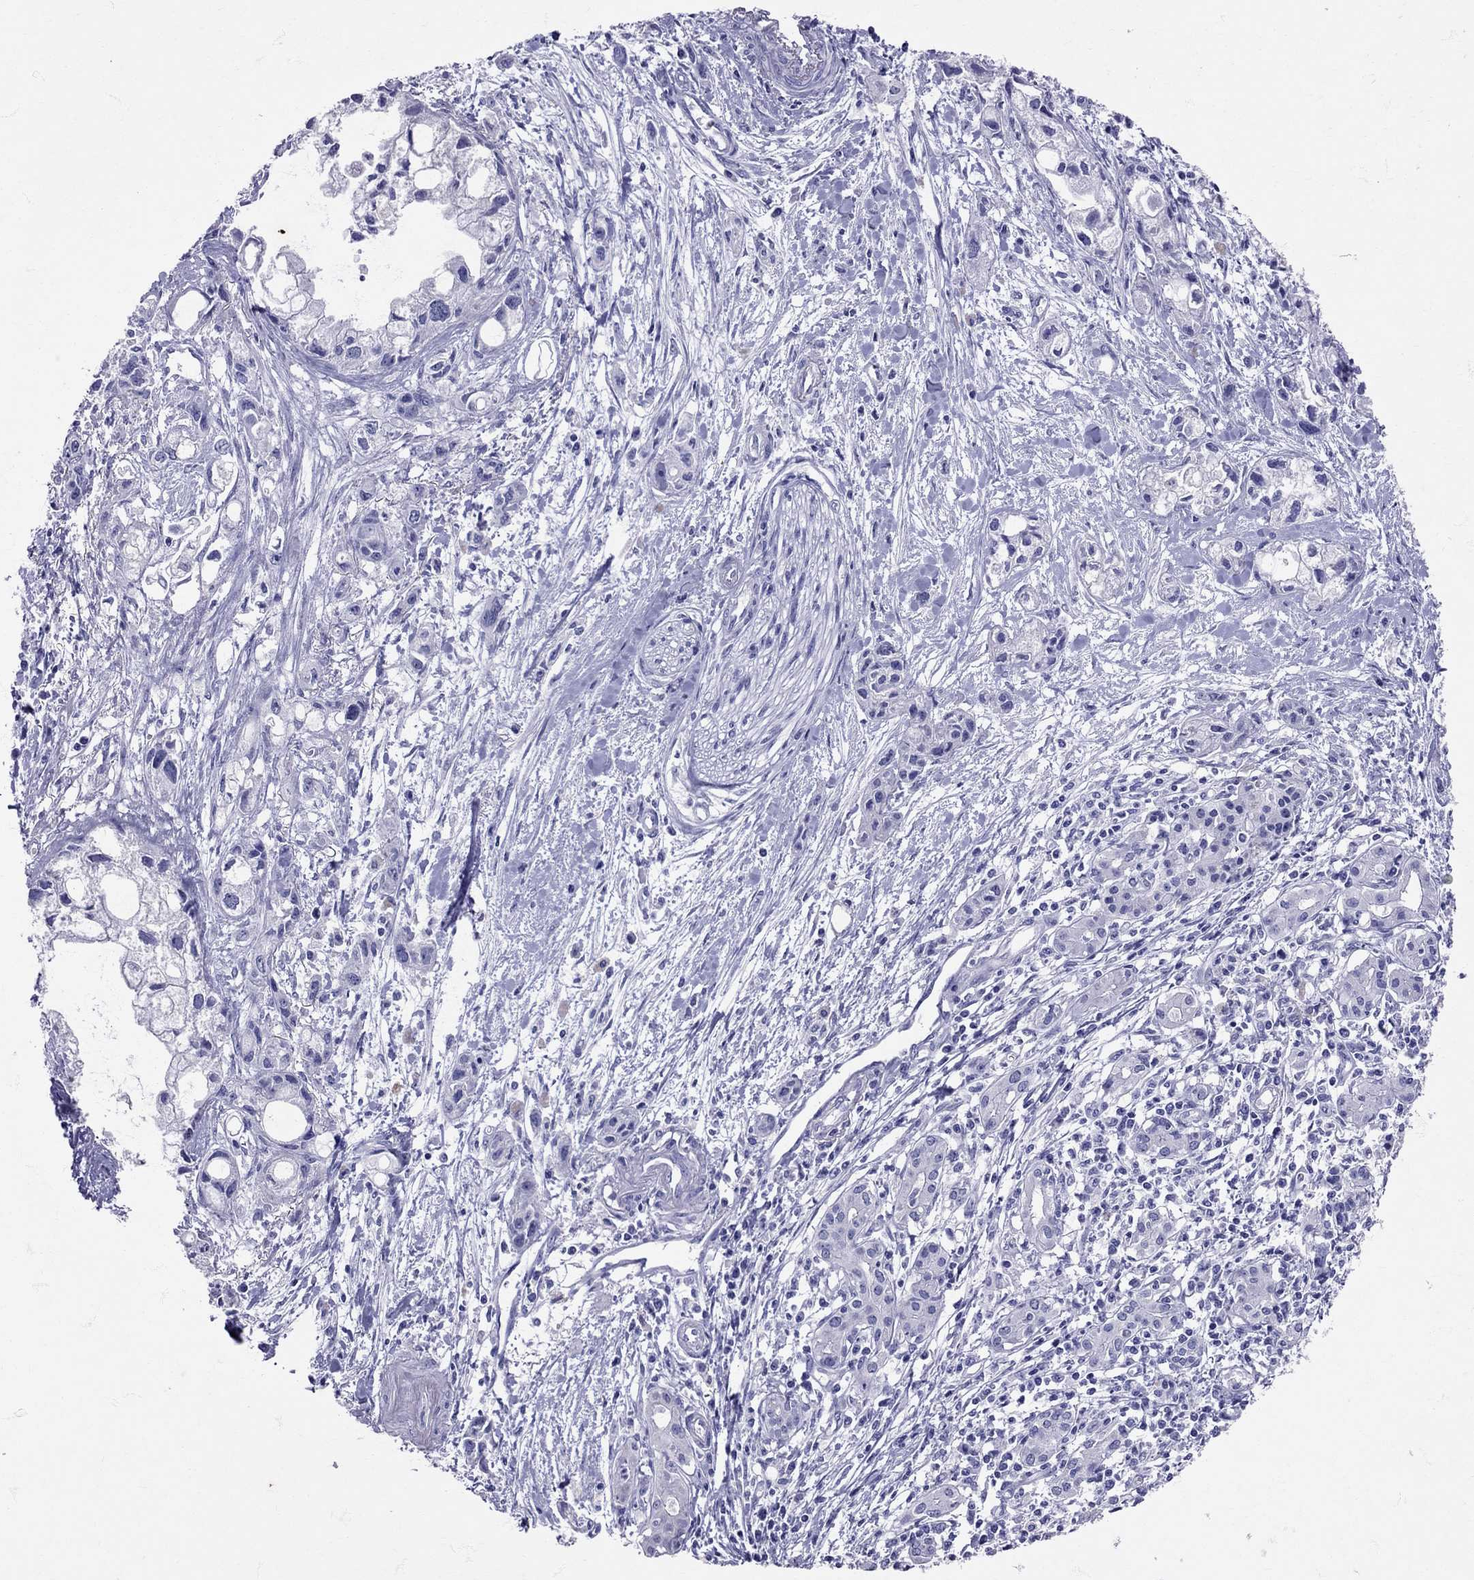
{"staining": {"intensity": "negative", "quantity": "none", "location": "none"}, "tissue": "pancreatic cancer", "cell_type": "Tumor cells", "image_type": "cancer", "snomed": [{"axis": "morphology", "description": "Adenocarcinoma, NOS"}, {"axis": "topography", "description": "Pancreas"}], "caption": "Immunohistochemistry photomicrograph of human adenocarcinoma (pancreatic) stained for a protein (brown), which demonstrates no positivity in tumor cells.", "gene": "AVP", "patient": {"sex": "female", "age": 61}}